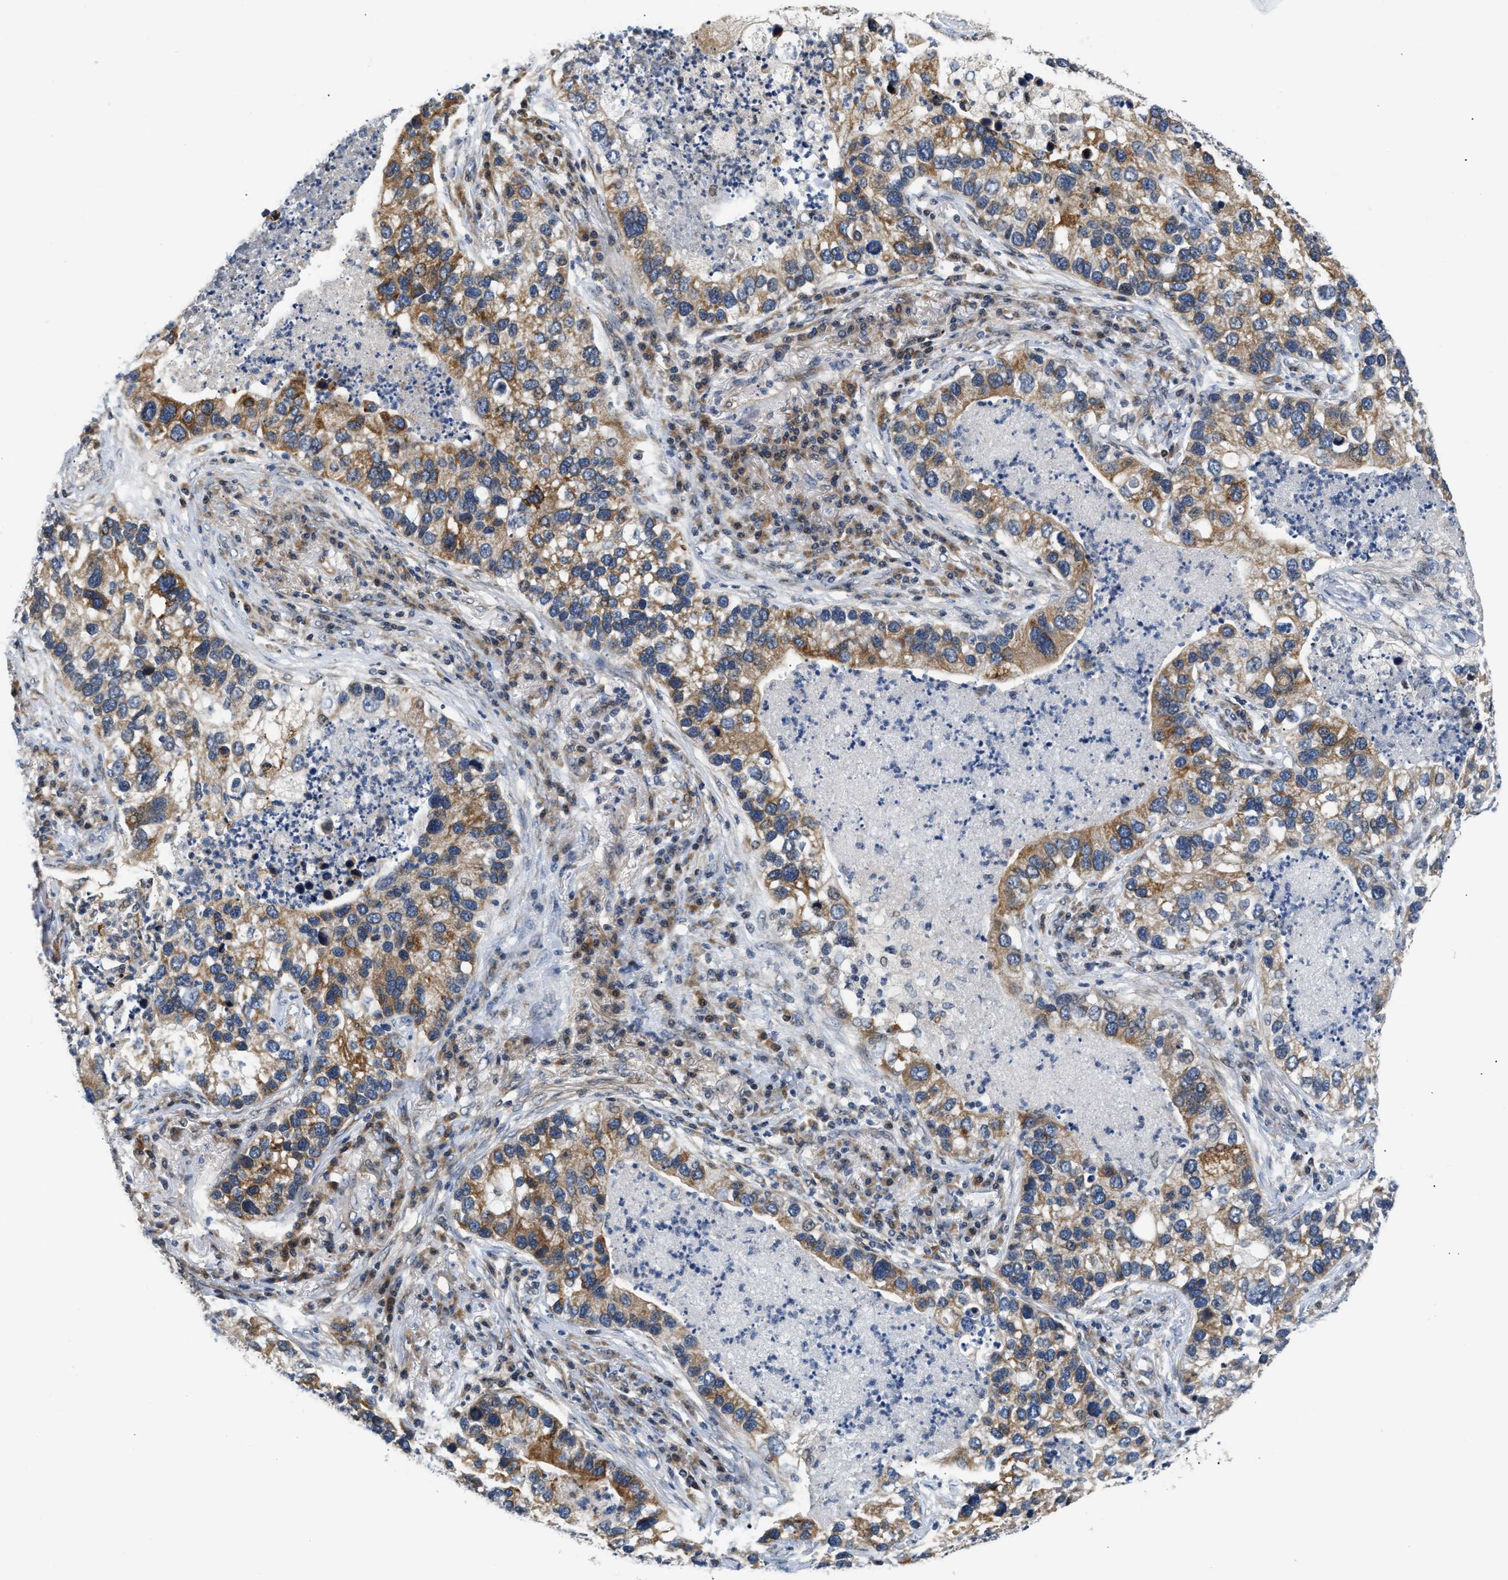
{"staining": {"intensity": "moderate", "quantity": ">75%", "location": "cytoplasmic/membranous"}, "tissue": "lung cancer", "cell_type": "Tumor cells", "image_type": "cancer", "snomed": [{"axis": "morphology", "description": "Normal tissue, NOS"}, {"axis": "morphology", "description": "Adenocarcinoma, NOS"}, {"axis": "topography", "description": "Bronchus"}, {"axis": "topography", "description": "Lung"}], "caption": "This is a micrograph of immunohistochemistry (IHC) staining of lung adenocarcinoma, which shows moderate positivity in the cytoplasmic/membranous of tumor cells.", "gene": "TNIP2", "patient": {"sex": "male", "age": 54}}